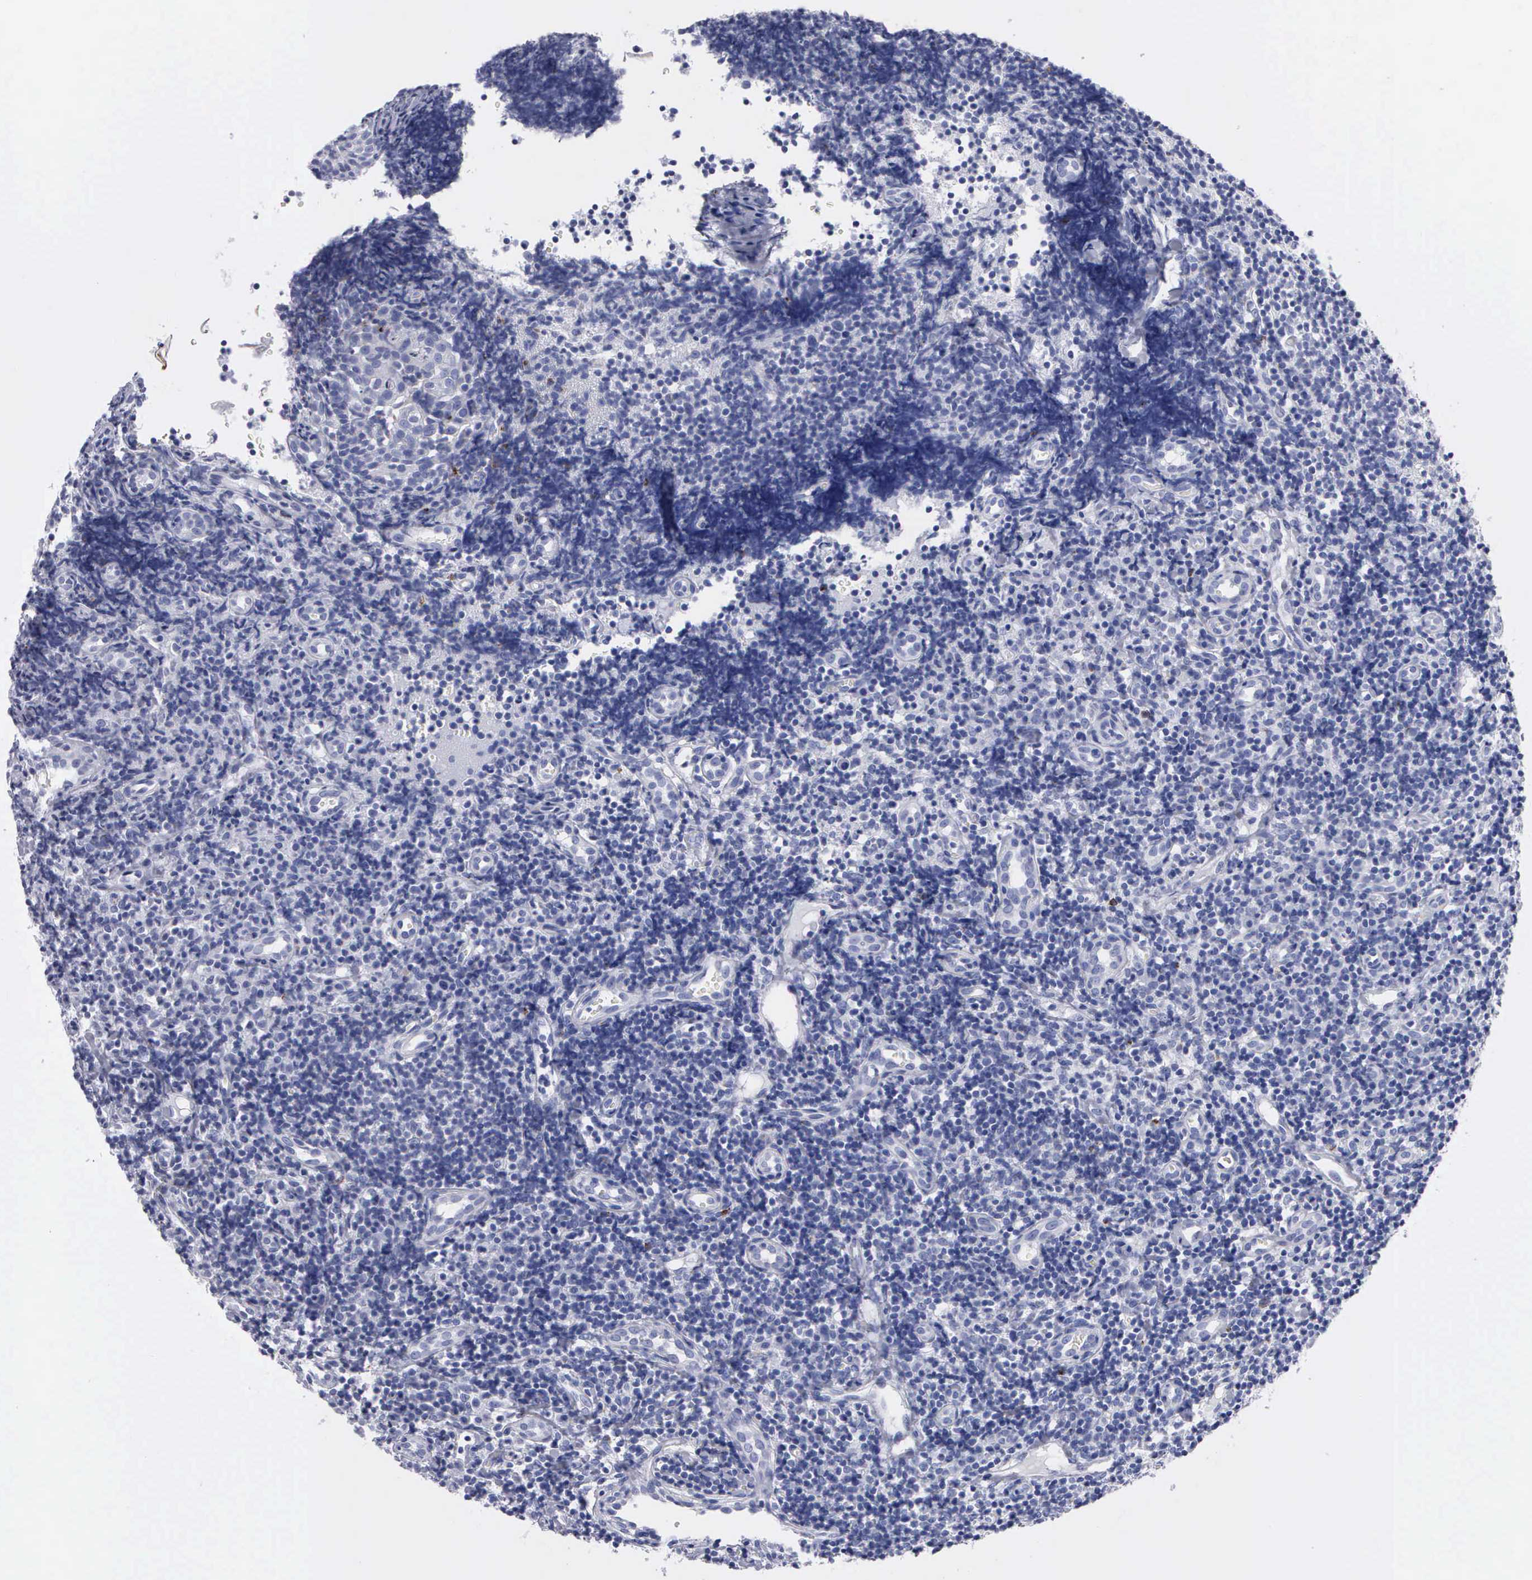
{"staining": {"intensity": "moderate", "quantity": "25%-75%", "location": "cytoplasmic/membranous"}, "tissue": "tonsil", "cell_type": "Germinal center cells", "image_type": "normal", "snomed": [{"axis": "morphology", "description": "Normal tissue, NOS"}, {"axis": "topography", "description": "Tonsil"}], "caption": "IHC of unremarkable human tonsil demonstrates medium levels of moderate cytoplasmic/membranous expression in about 25%-75% of germinal center cells.", "gene": "CTSH", "patient": {"sex": "female", "age": 58}}